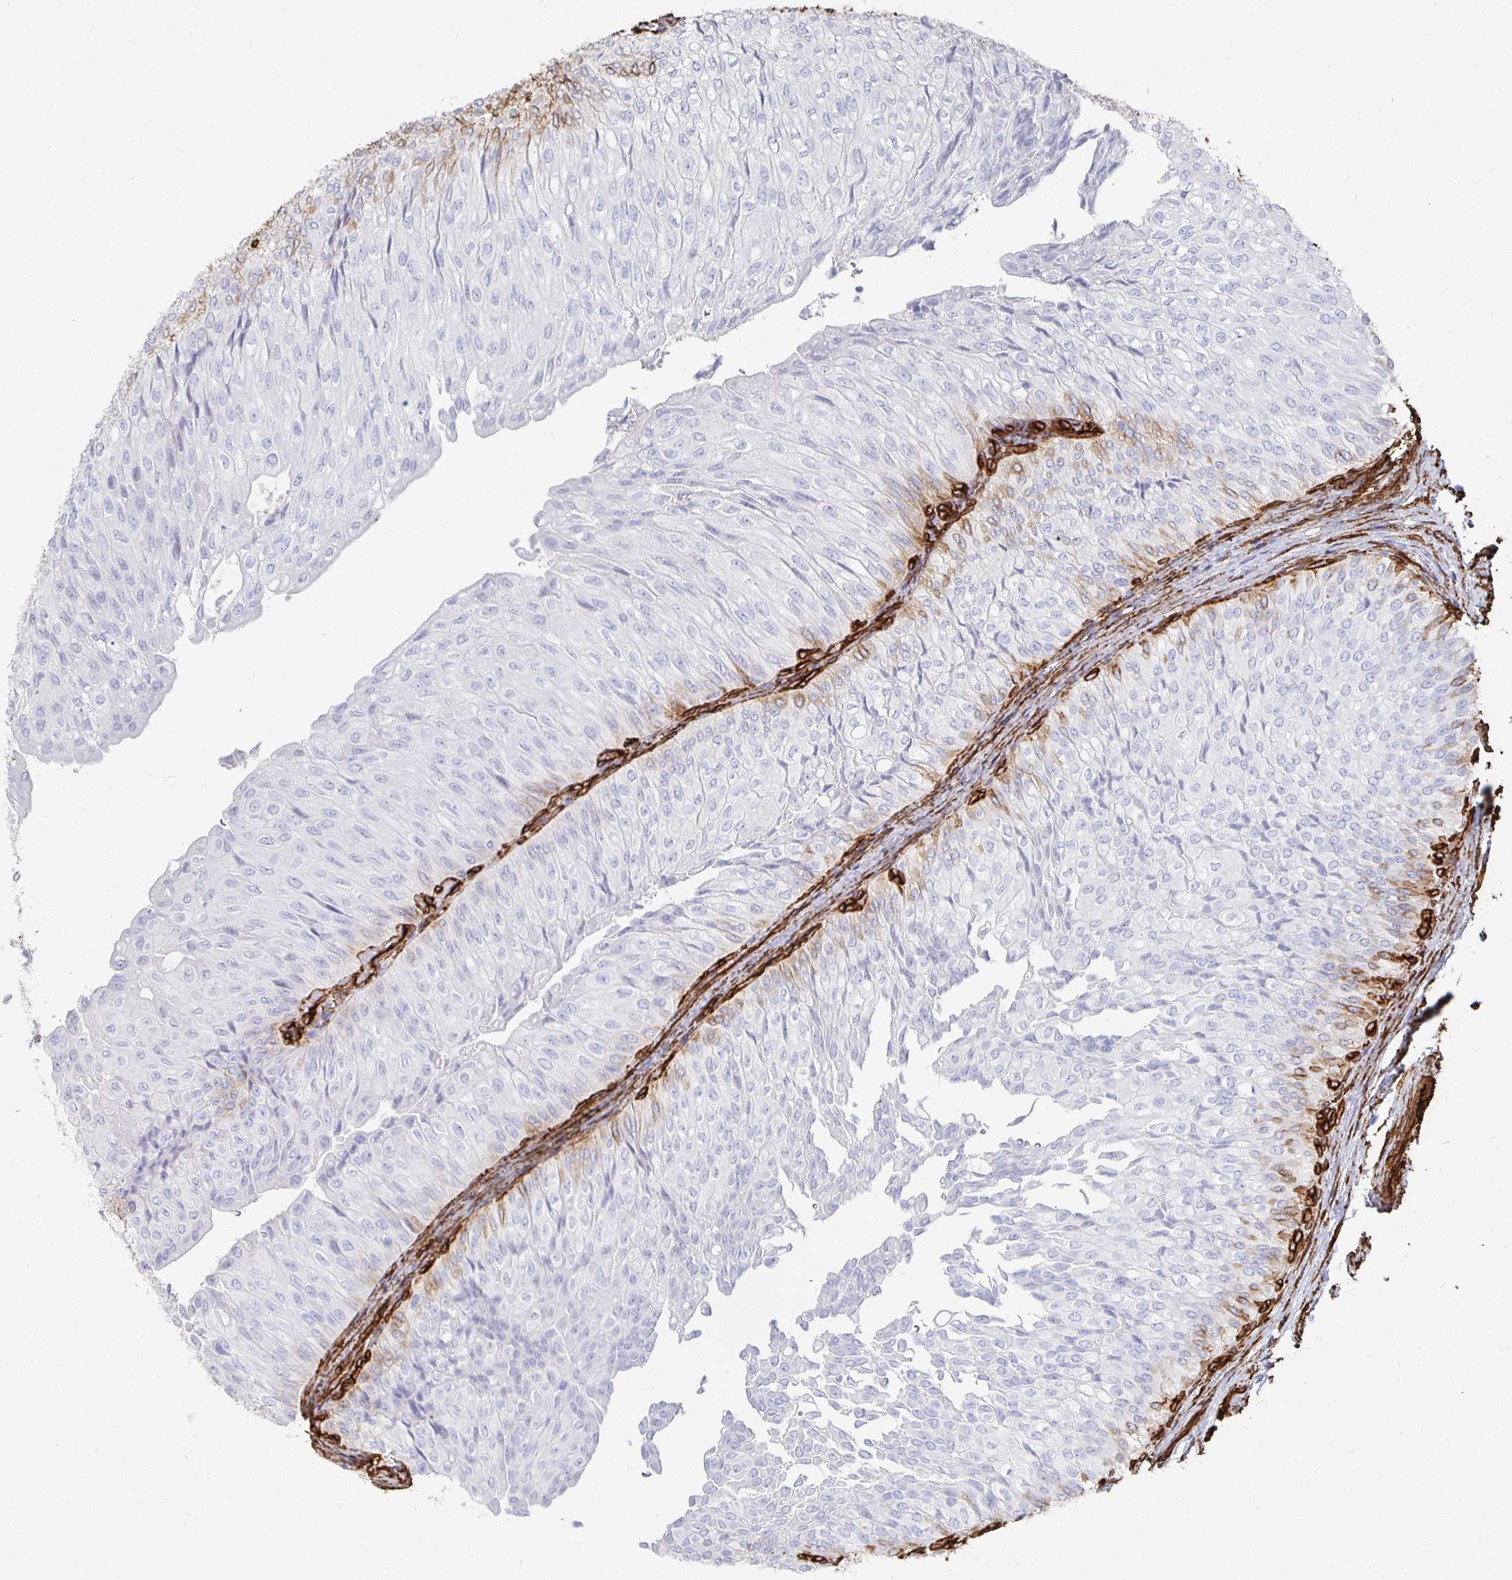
{"staining": {"intensity": "negative", "quantity": "none", "location": "none"}, "tissue": "urothelial cancer", "cell_type": "Tumor cells", "image_type": "cancer", "snomed": [{"axis": "morphology", "description": "Urothelial carcinoma, NOS"}, {"axis": "topography", "description": "Urinary bladder"}], "caption": "The image exhibits no significant expression in tumor cells of urothelial cancer.", "gene": "VIPR2", "patient": {"sex": "male", "age": 62}}